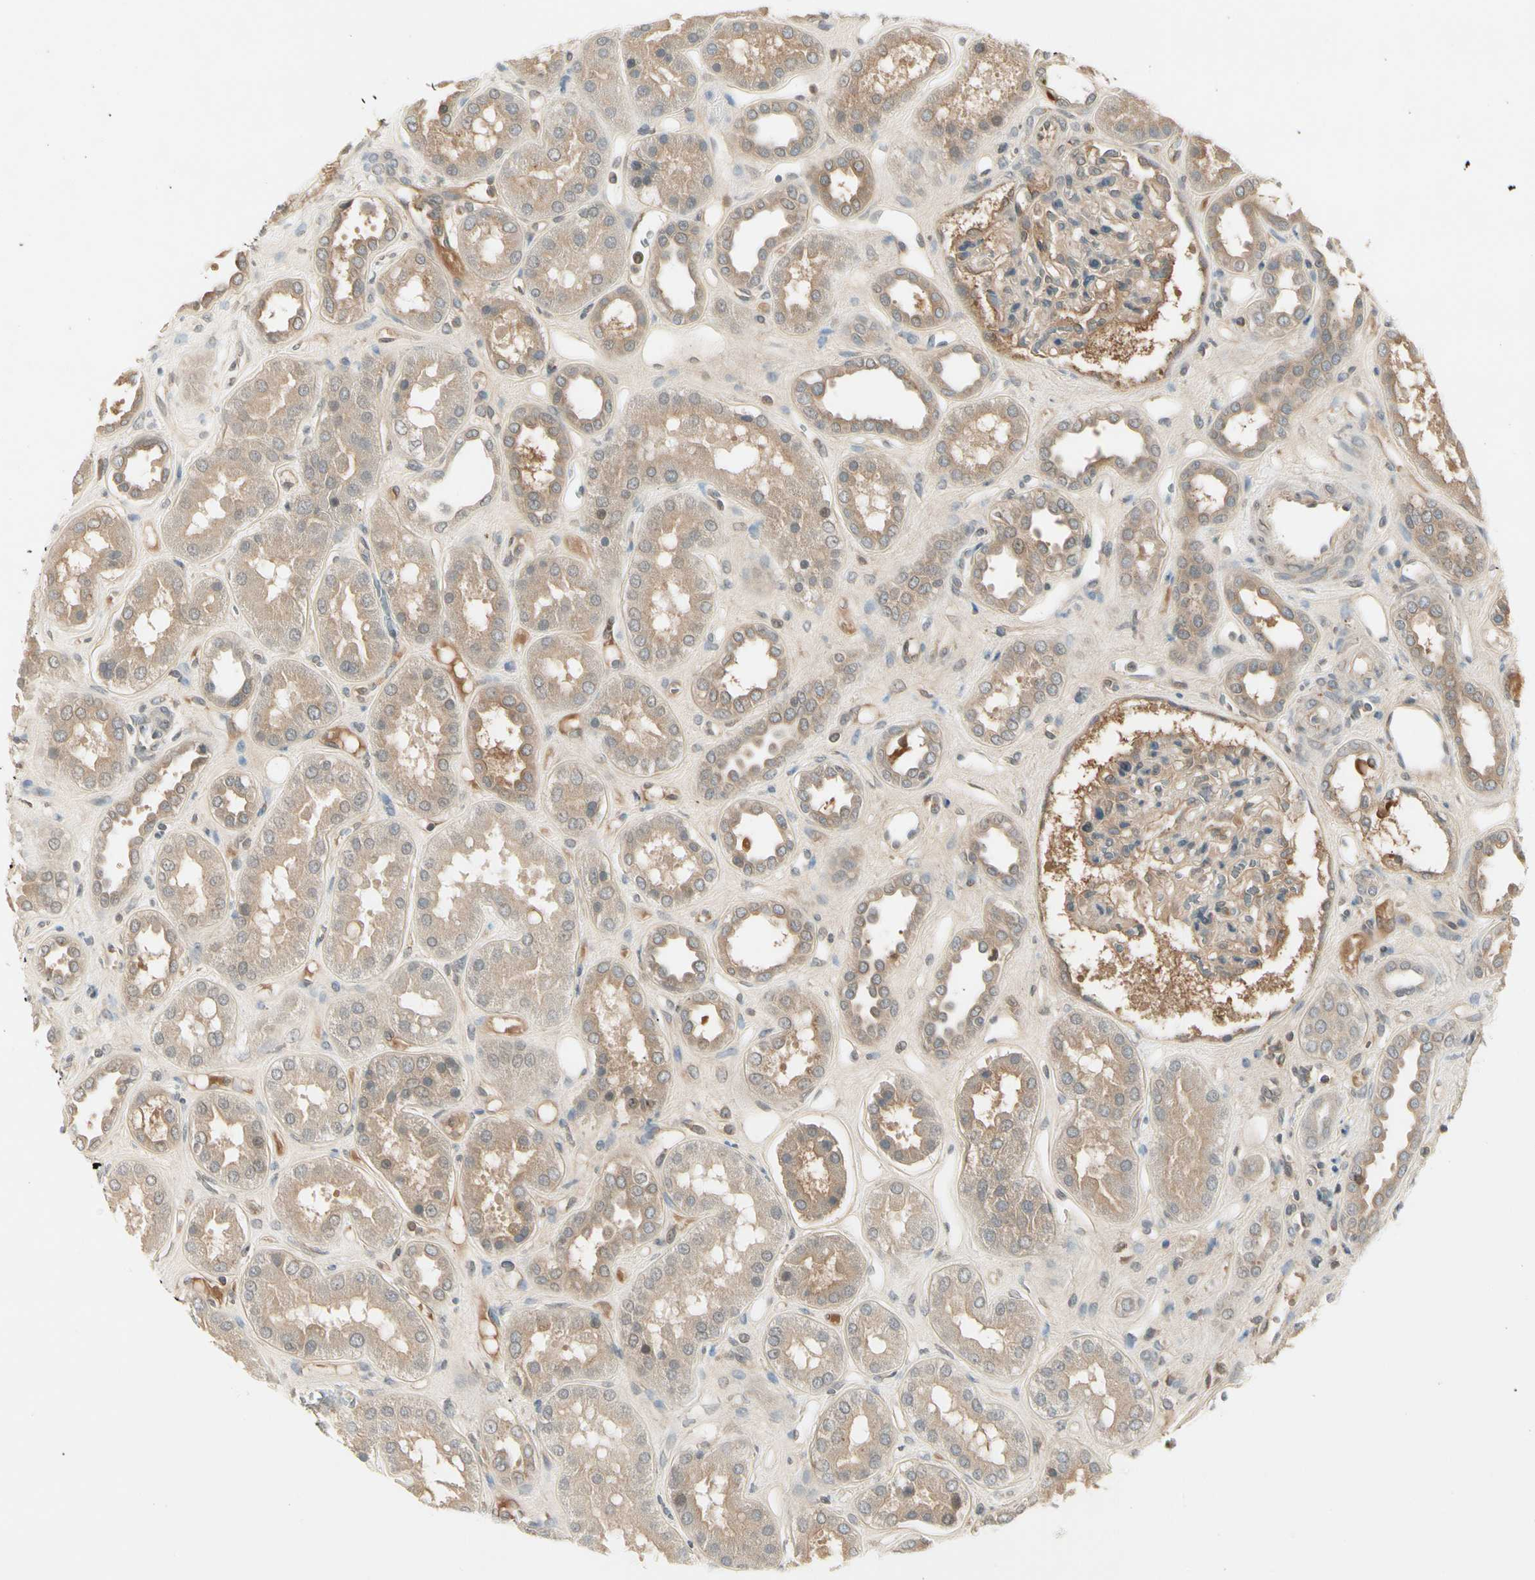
{"staining": {"intensity": "moderate", "quantity": "<25%", "location": "cytoplasmic/membranous"}, "tissue": "kidney", "cell_type": "Cells in glomeruli", "image_type": "normal", "snomed": [{"axis": "morphology", "description": "Normal tissue, NOS"}, {"axis": "topography", "description": "Kidney"}], "caption": "IHC of benign human kidney exhibits low levels of moderate cytoplasmic/membranous expression in approximately <25% of cells in glomeruli. Immunohistochemistry (ihc) stains the protein of interest in brown and the nuclei are stained blue.", "gene": "CCL4", "patient": {"sex": "male", "age": 59}}